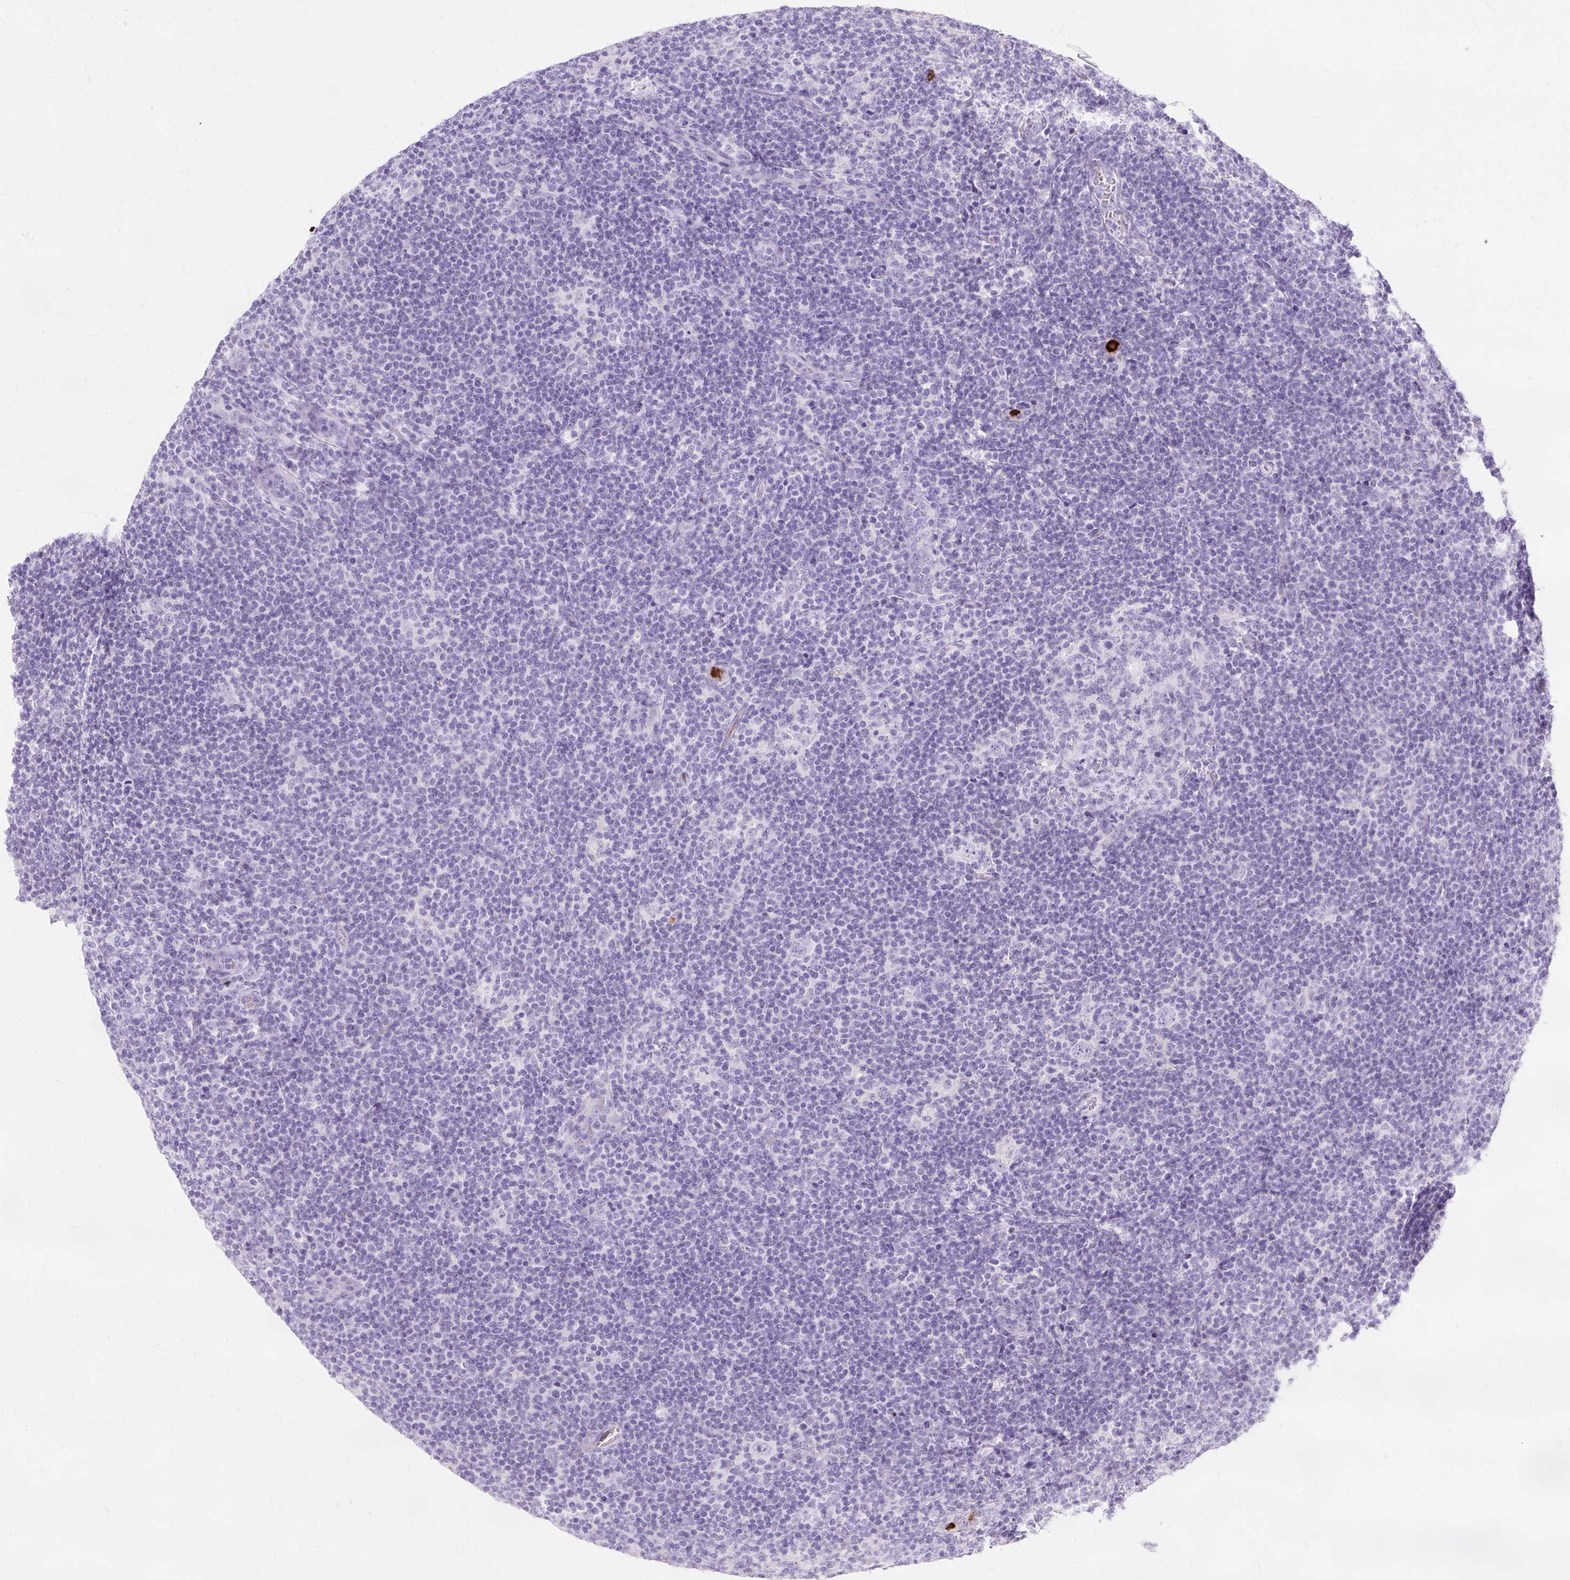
{"staining": {"intensity": "negative", "quantity": "none", "location": "none"}, "tissue": "lymphoma", "cell_type": "Tumor cells", "image_type": "cancer", "snomed": [{"axis": "morphology", "description": "Hodgkin's disease, NOS"}, {"axis": "topography", "description": "Lymph node"}], "caption": "High magnification brightfield microscopy of lymphoma stained with DAB (brown) and counterstained with hematoxylin (blue): tumor cells show no significant expression.", "gene": "DEFA1", "patient": {"sex": "female", "age": 57}}